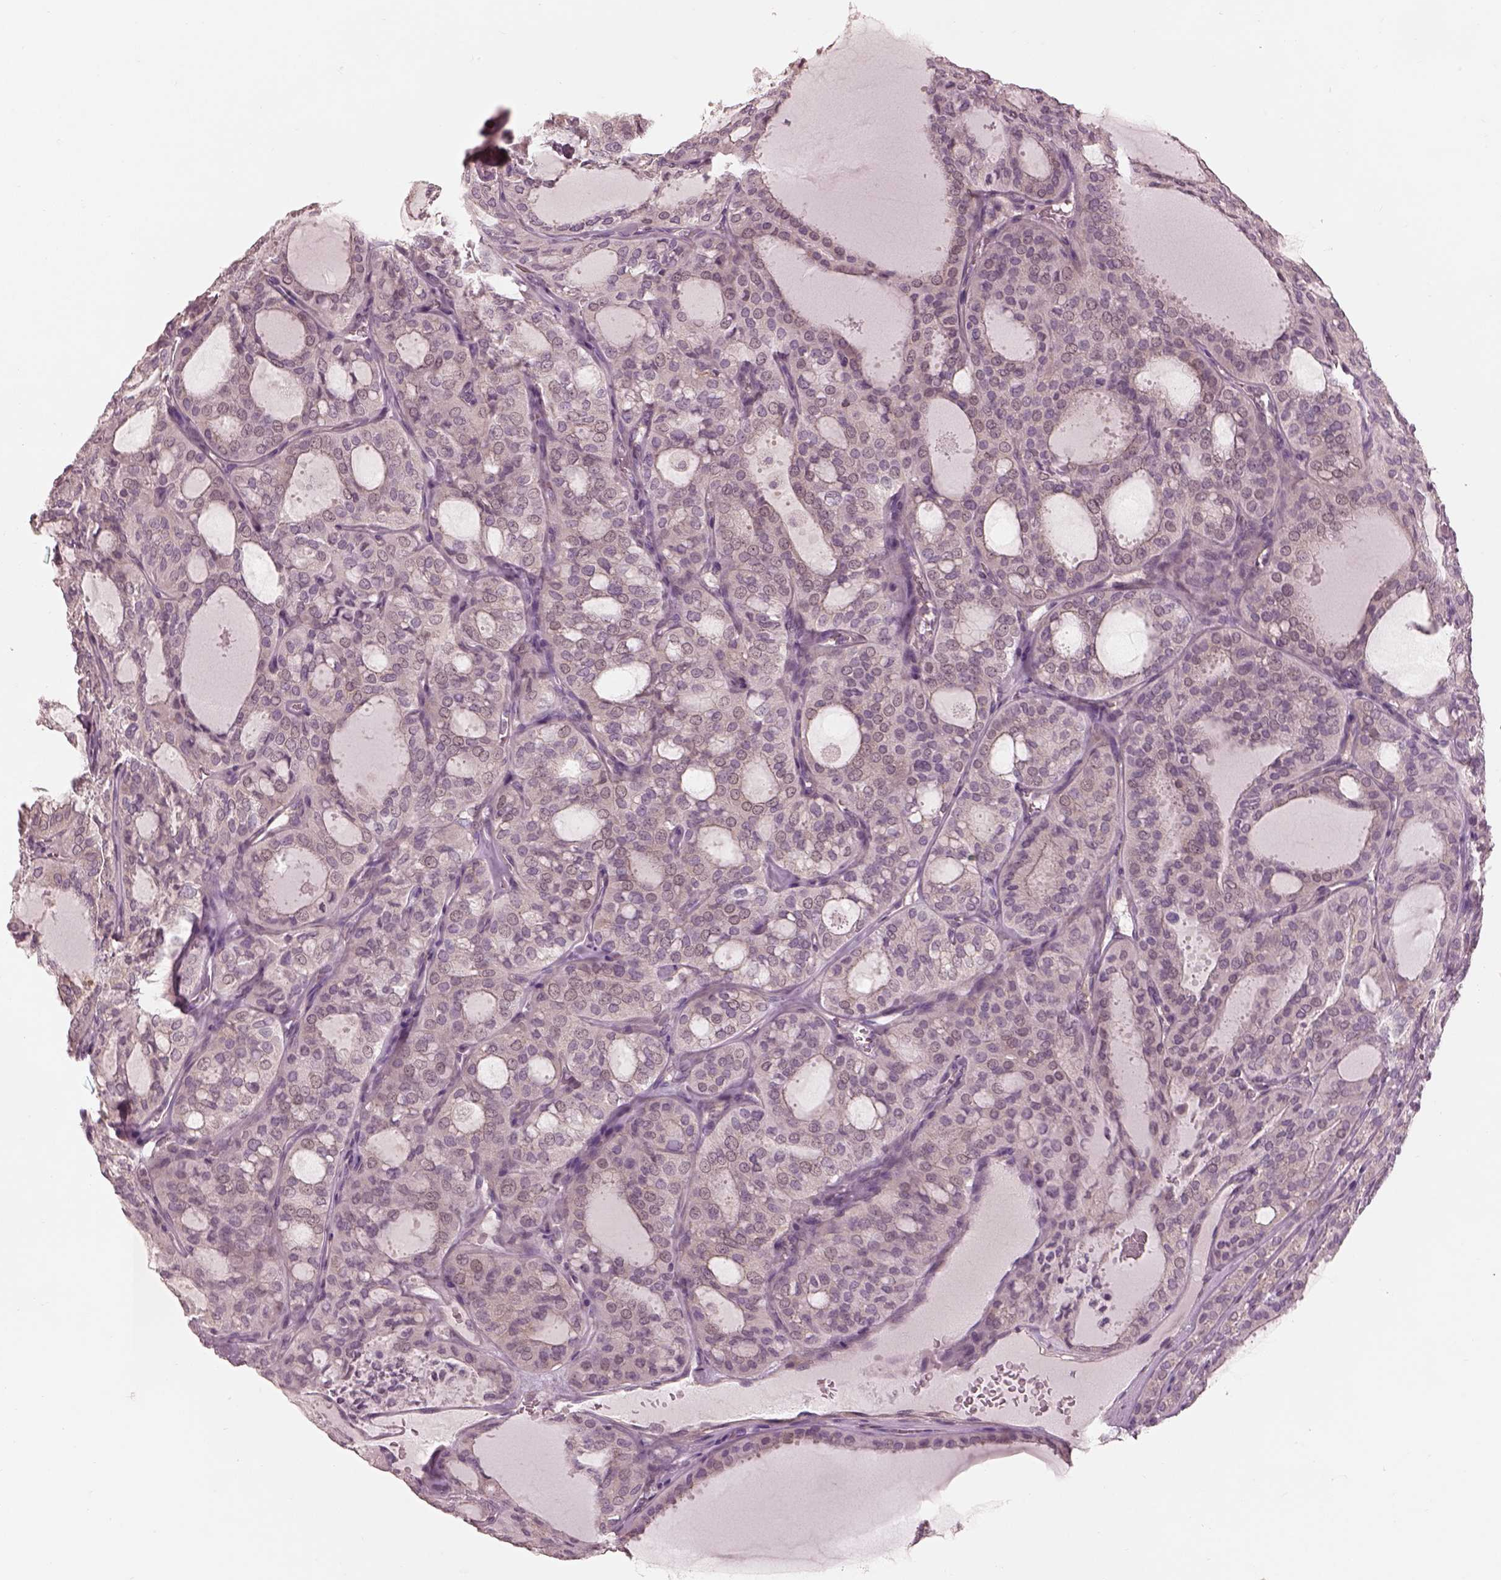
{"staining": {"intensity": "negative", "quantity": "none", "location": "none"}, "tissue": "thyroid cancer", "cell_type": "Tumor cells", "image_type": "cancer", "snomed": [{"axis": "morphology", "description": "Follicular adenoma carcinoma, NOS"}, {"axis": "topography", "description": "Thyroid gland"}], "caption": "A high-resolution image shows immunohistochemistry staining of thyroid cancer (follicular adenoma carcinoma), which shows no significant positivity in tumor cells.", "gene": "PRKACG", "patient": {"sex": "male", "age": 75}}